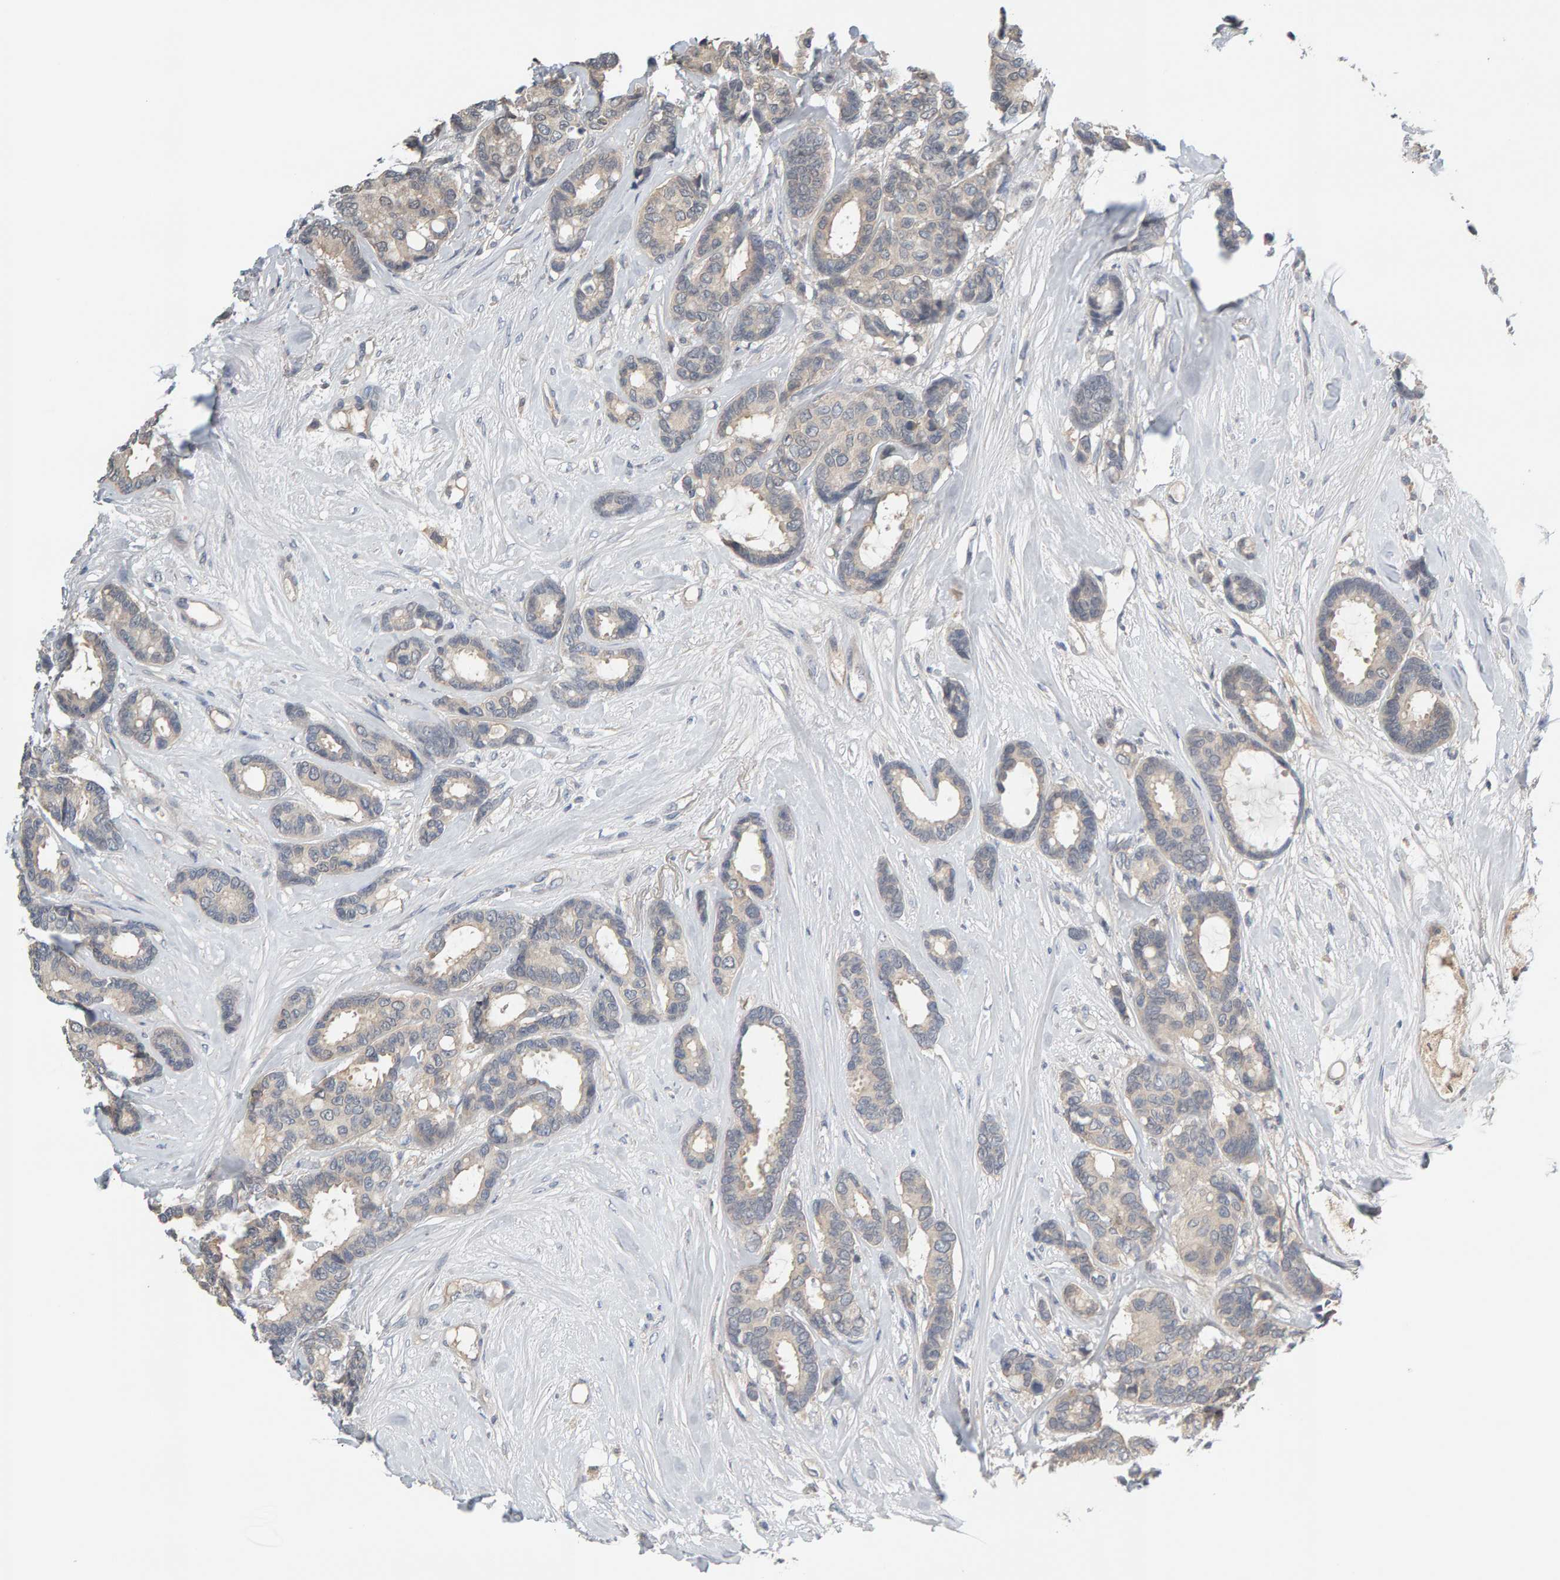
{"staining": {"intensity": "negative", "quantity": "none", "location": "none"}, "tissue": "breast cancer", "cell_type": "Tumor cells", "image_type": "cancer", "snomed": [{"axis": "morphology", "description": "Duct carcinoma"}, {"axis": "topography", "description": "Breast"}], "caption": "Tumor cells show no significant protein expression in breast cancer (invasive ductal carcinoma).", "gene": "GFUS", "patient": {"sex": "female", "age": 87}}